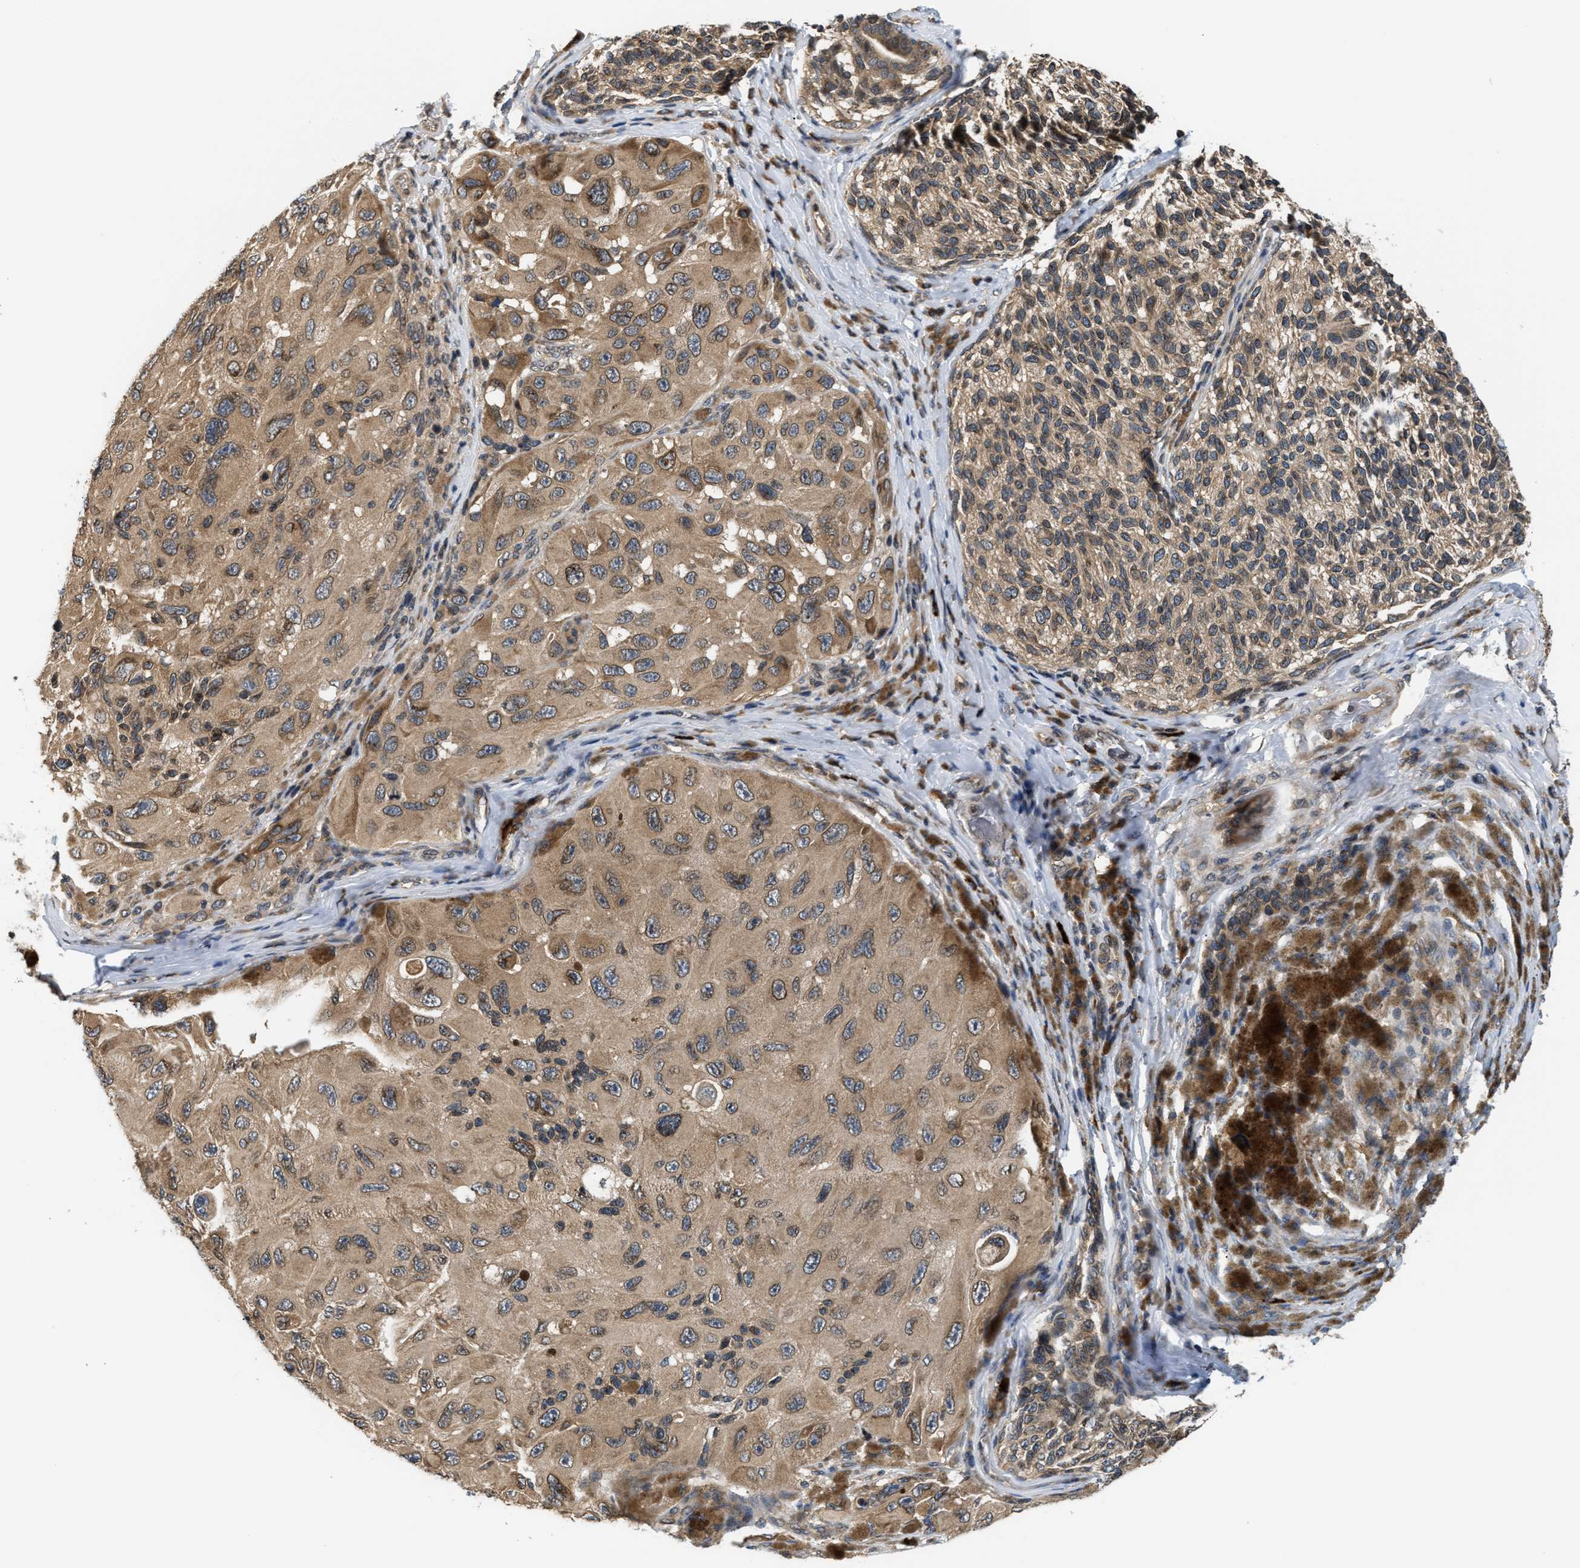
{"staining": {"intensity": "moderate", "quantity": ">75%", "location": "cytoplasmic/membranous"}, "tissue": "melanoma", "cell_type": "Tumor cells", "image_type": "cancer", "snomed": [{"axis": "morphology", "description": "Malignant melanoma, NOS"}, {"axis": "topography", "description": "Skin"}], "caption": "Immunohistochemistry (IHC) (DAB) staining of melanoma exhibits moderate cytoplasmic/membranous protein positivity in approximately >75% of tumor cells. Ihc stains the protein in brown and the nuclei are stained blue.", "gene": "RAB29", "patient": {"sex": "female", "age": 73}}